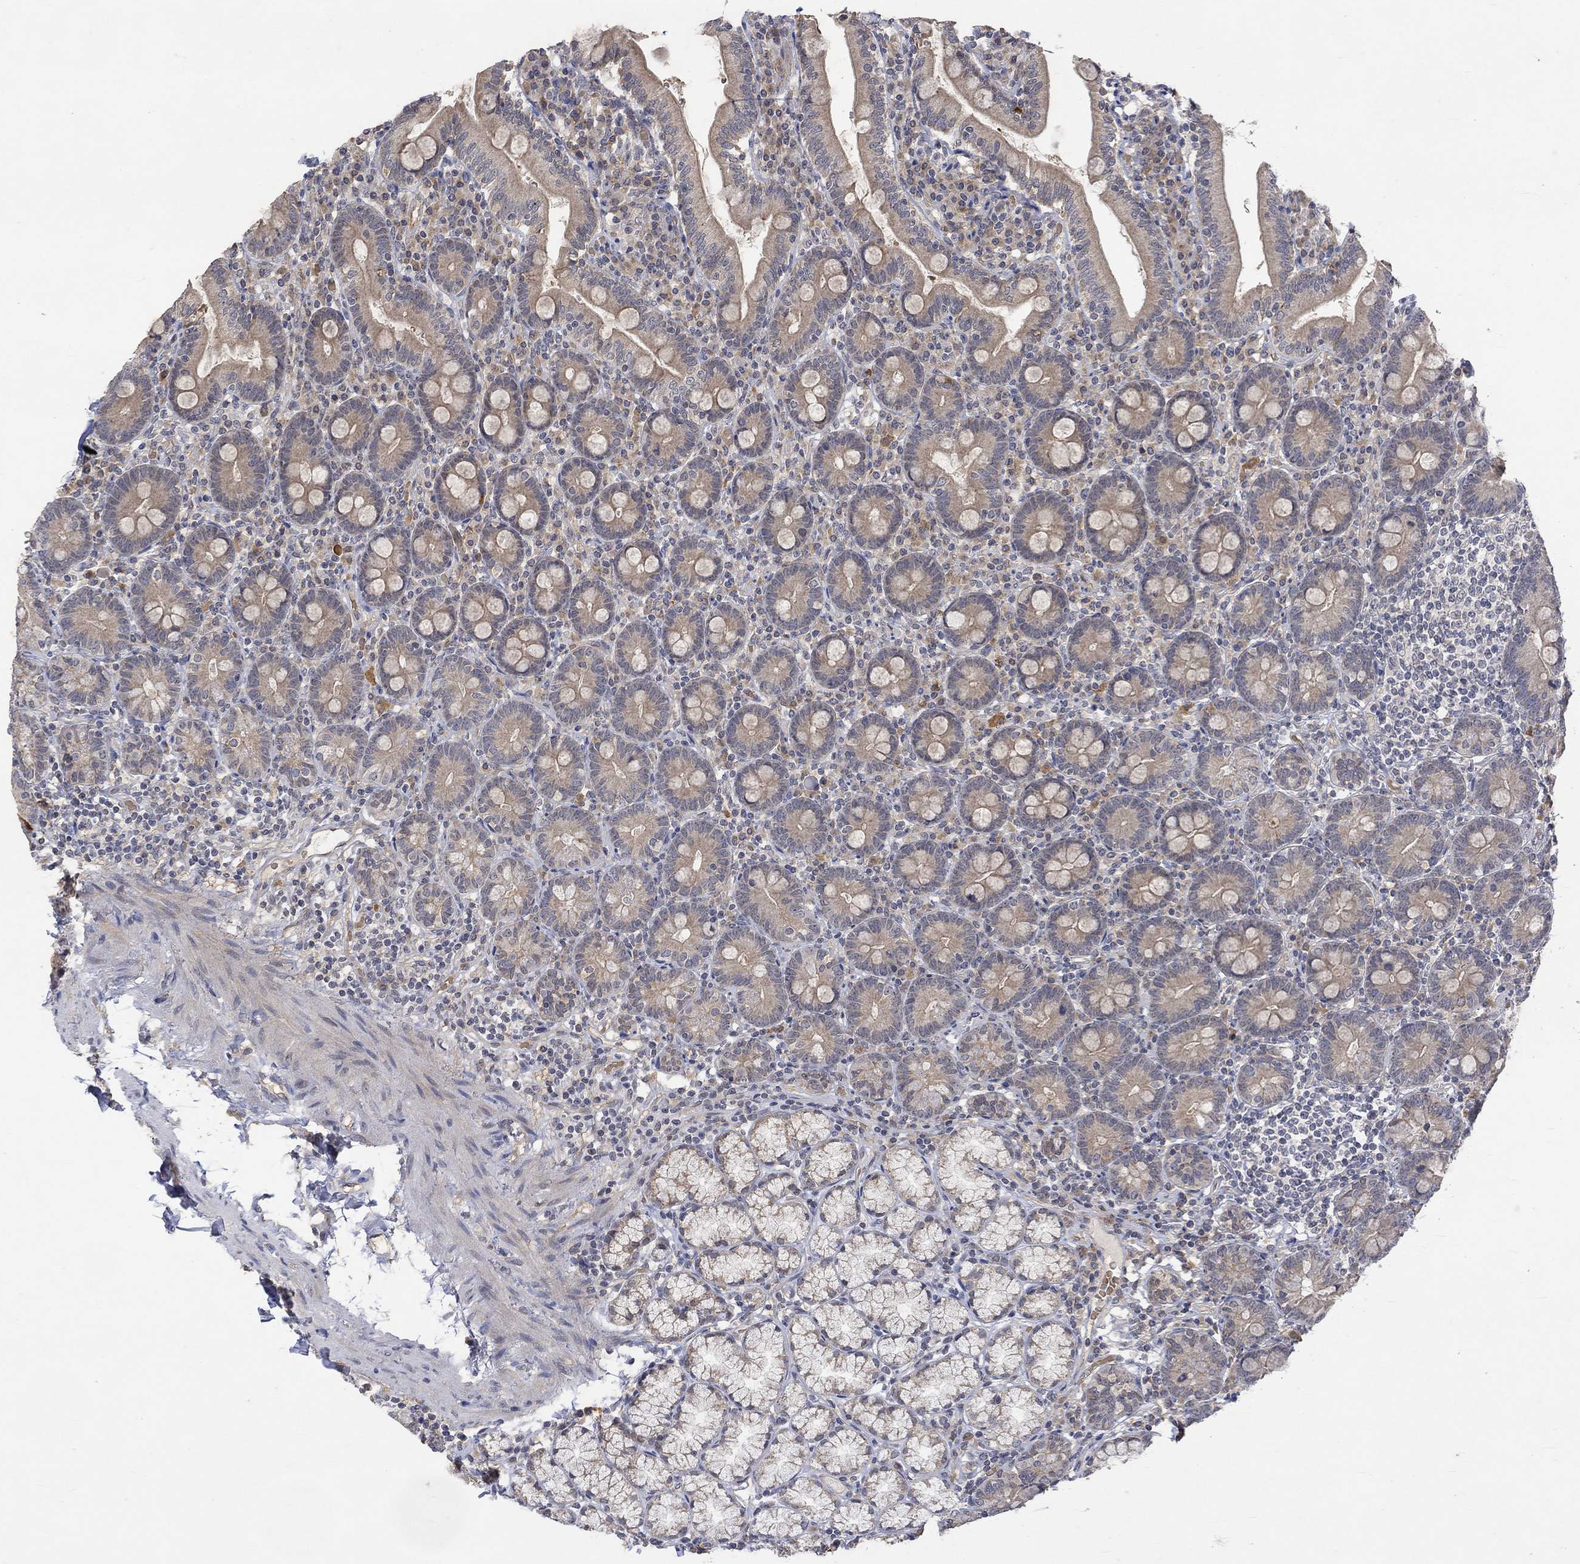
{"staining": {"intensity": "weak", "quantity": ">75%", "location": "cytoplasmic/membranous"}, "tissue": "duodenum", "cell_type": "Glandular cells", "image_type": "normal", "snomed": [{"axis": "morphology", "description": "Normal tissue, NOS"}, {"axis": "topography", "description": "Duodenum"}], "caption": "Immunohistochemistry micrograph of normal duodenum: duodenum stained using immunohistochemistry (IHC) reveals low levels of weak protein expression localized specifically in the cytoplasmic/membranous of glandular cells, appearing as a cytoplasmic/membranous brown color.", "gene": "GRIN2D", "patient": {"sex": "female", "age": 67}}